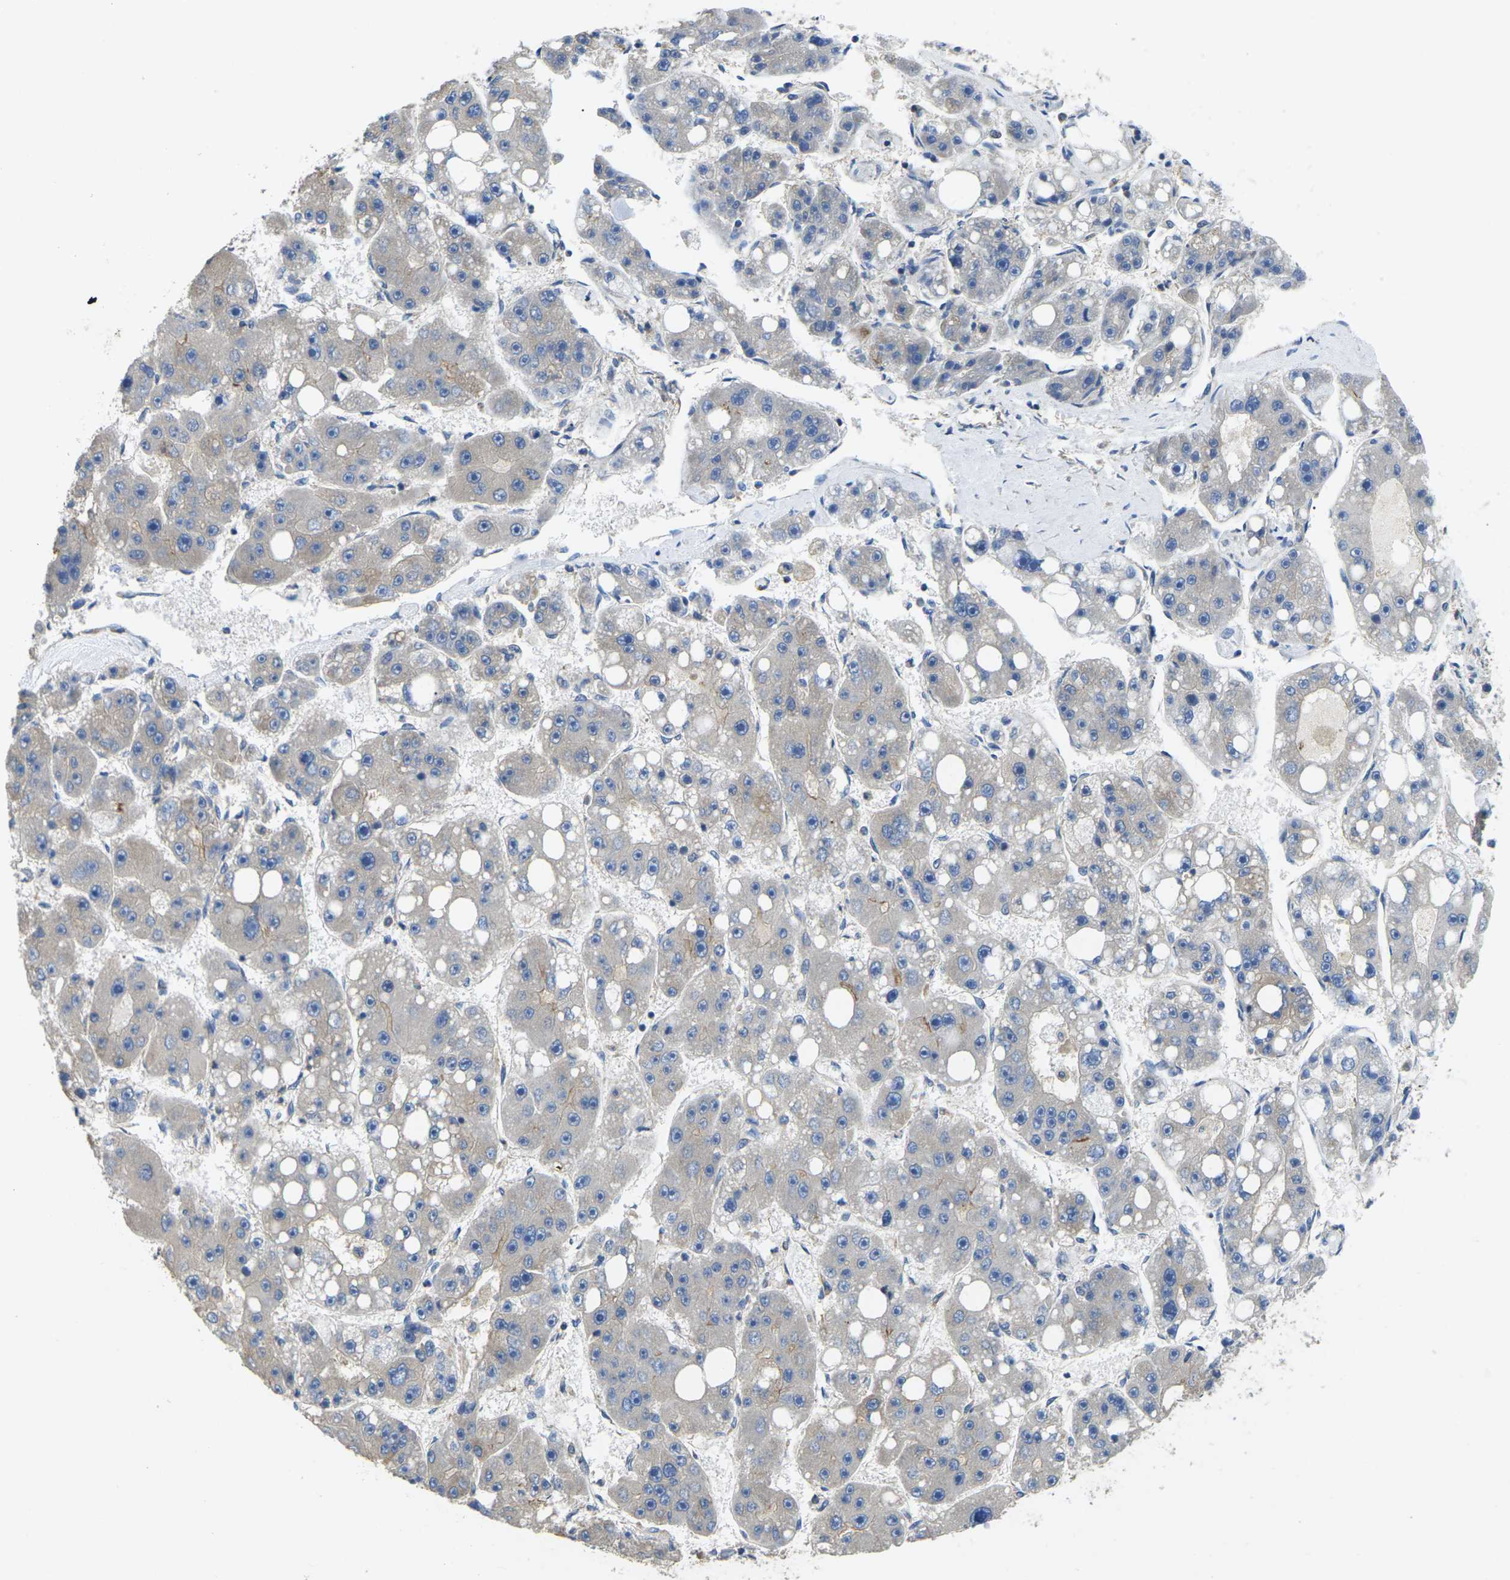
{"staining": {"intensity": "negative", "quantity": "none", "location": "none"}, "tissue": "liver cancer", "cell_type": "Tumor cells", "image_type": "cancer", "snomed": [{"axis": "morphology", "description": "Carcinoma, Hepatocellular, NOS"}, {"axis": "topography", "description": "Liver"}], "caption": "IHC image of liver cancer stained for a protein (brown), which exhibits no positivity in tumor cells.", "gene": "TMCC2", "patient": {"sex": "female", "age": 61}}